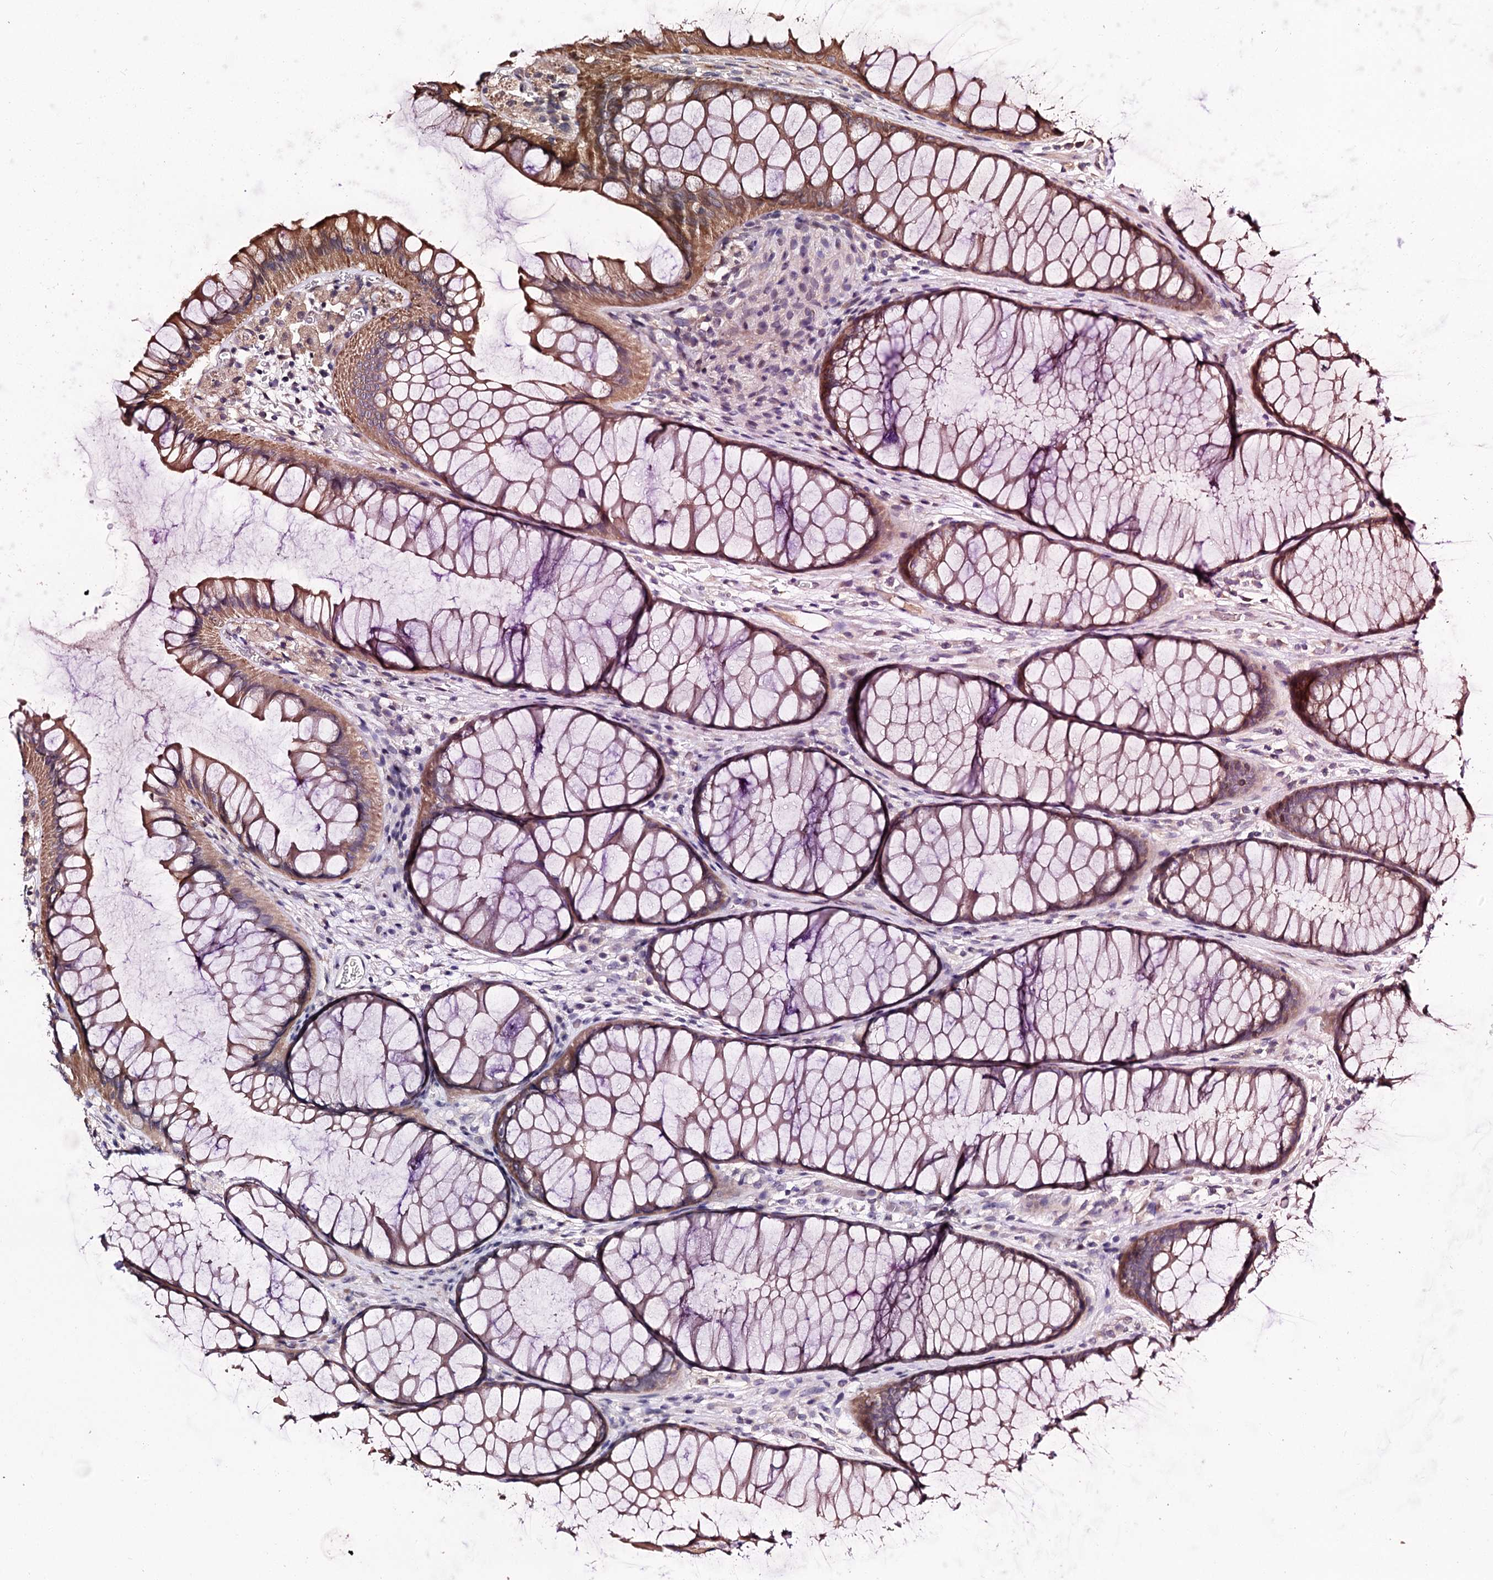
{"staining": {"intensity": "moderate", "quantity": ">75%", "location": "cytoplasmic/membranous"}, "tissue": "colon", "cell_type": "Endothelial cells", "image_type": "normal", "snomed": [{"axis": "morphology", "description": "Normal tissue, NOS"}, {"axis": "topography", "description": "Colon"}], "caption": "Protein staining of normal colon displays moderate cytoplasmic/membranous expression in approximately >75% of endothelial cells.", "gene": "FBXW8", "patient": {"sex": "female", "age": 82}}